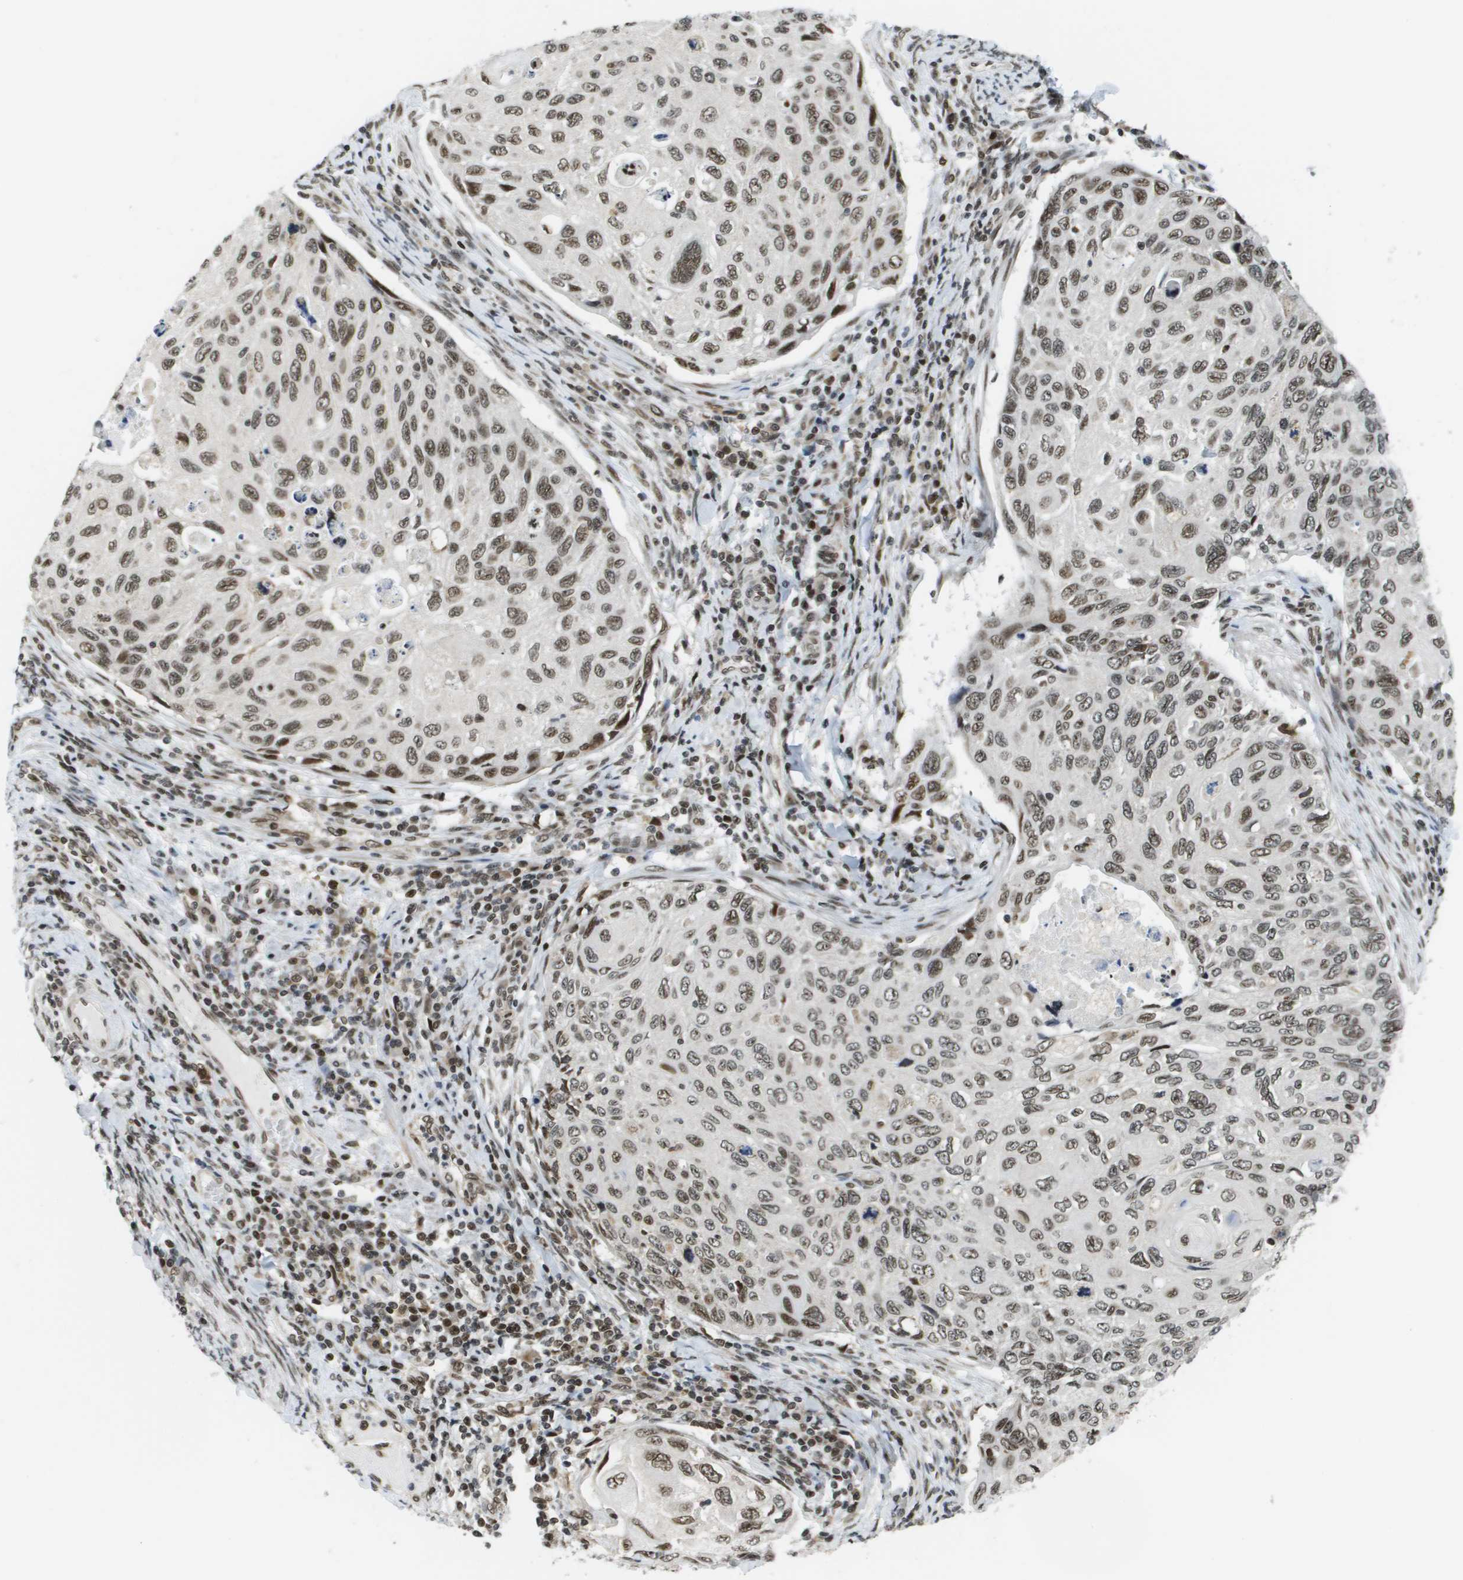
{"staining": {"intensity": "moderate", "quantity": ">75%", "location": "nuclear"}, "tissue": "cervical cancer", "cell_type": "Tumor cells", "image_type": "cancer", "snomed": [{"axis": "morphology", "description": "Squamous cell carcinoma, NOS"}, {"axis": "topography", "description": "Cervix"}], "caption": "Protein expression by immunohistochemistry (IHC) shows moderate nuclear positivity in approximately >75% of tumor cells in cervical cancer.", "gene": "RECQL4", "patient": {"sex": "female", "age": 70}}